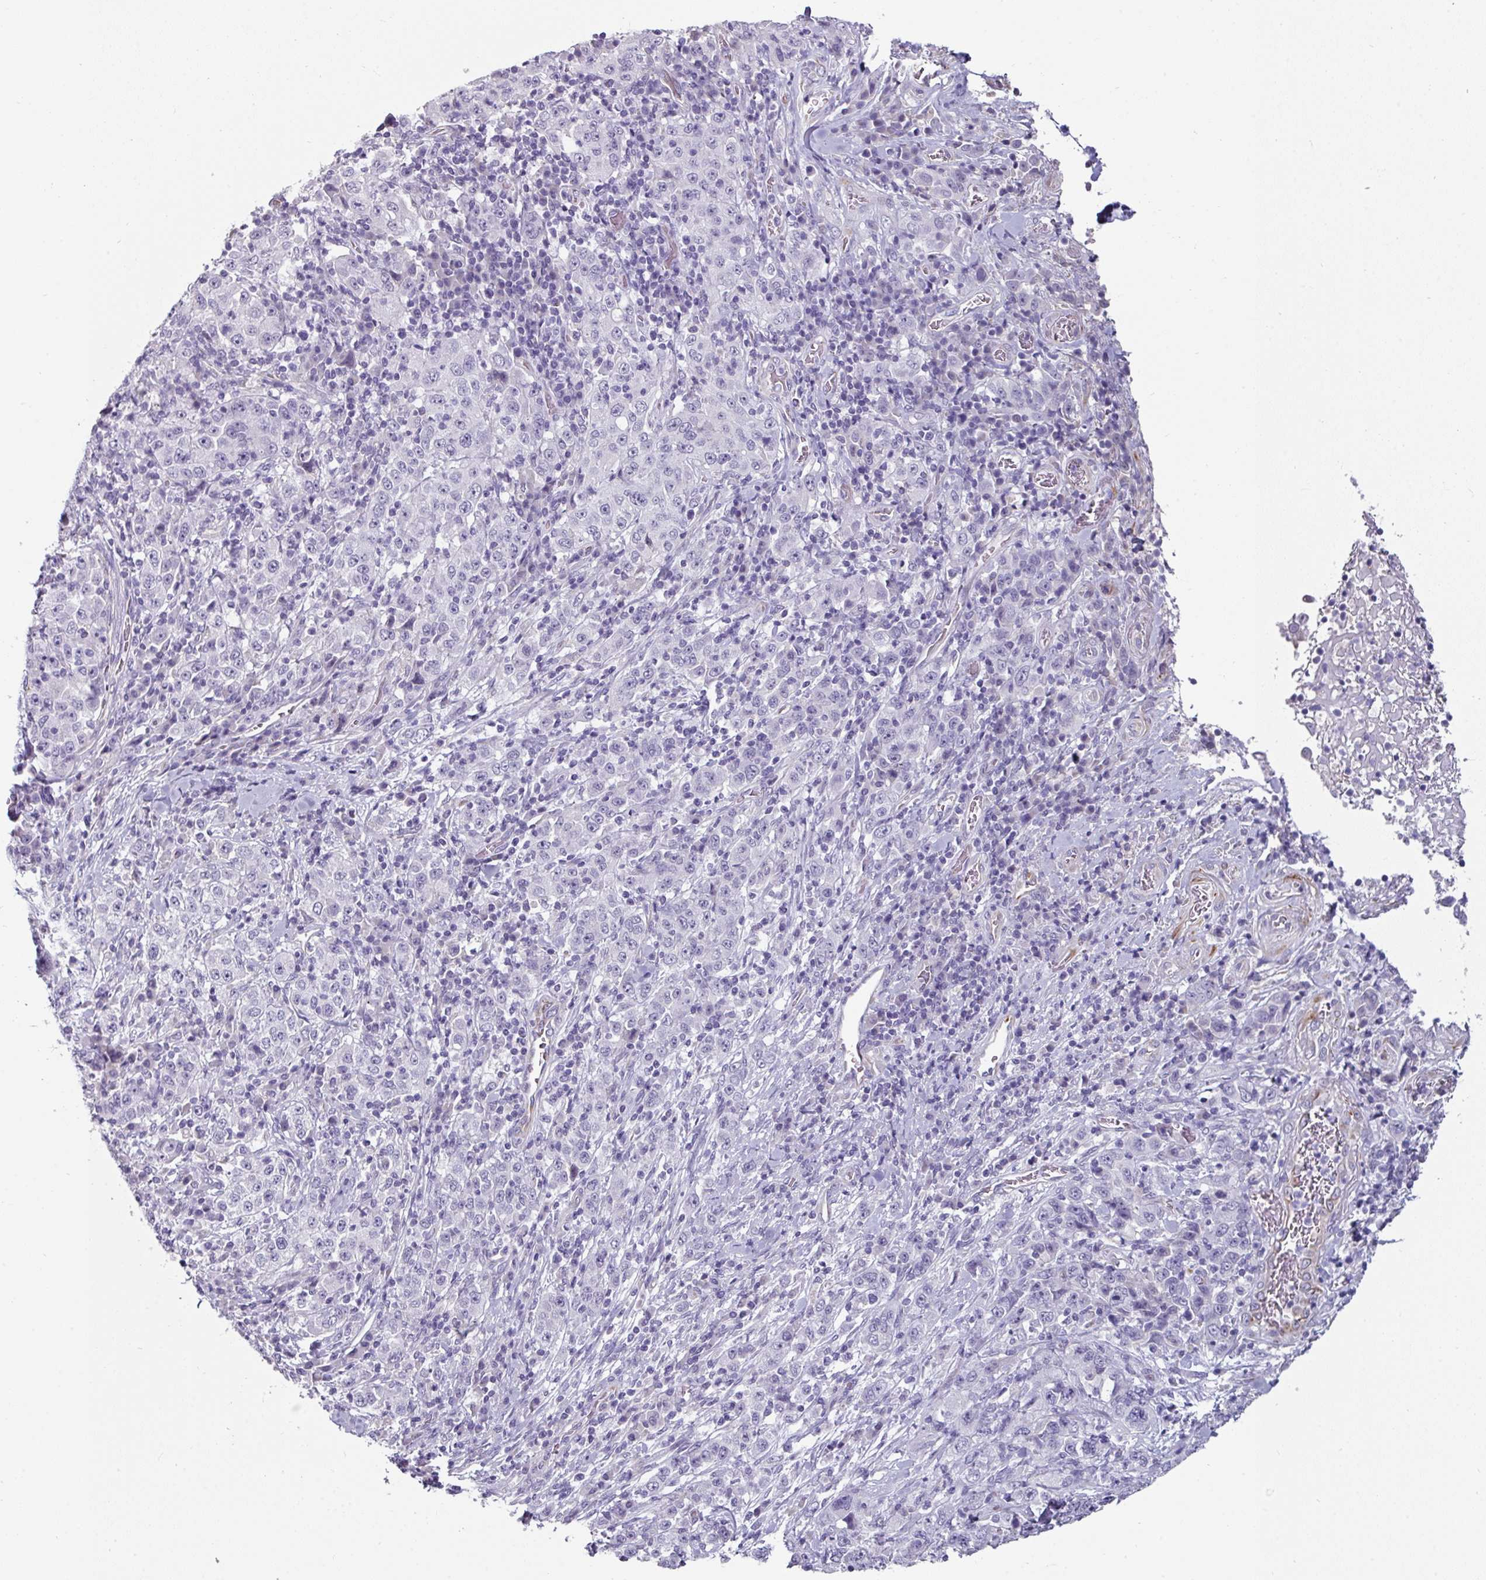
{"staining": {"intensity": "negative", "quantity": "none", "location": "none"}, "tissue": "stomach cancer", "cell_type": "Tumor cells", "image_type": "cancer", "snomed": [{"axis": "morphology", "description": "Normal tissue, NOS"}, {"axis": "morphology", "description": "Adenocarcinoma, NOS"}, {"axis": "topography", "description": "Stomach, upper"}, {"axis": "topography", "description": "Stomach"}], "caption": "Tumor cells show no significant protein expression in stomach adenocarcinoma.", "gene": "EYA3", "patient": {"sex": "male", "age": 59}}